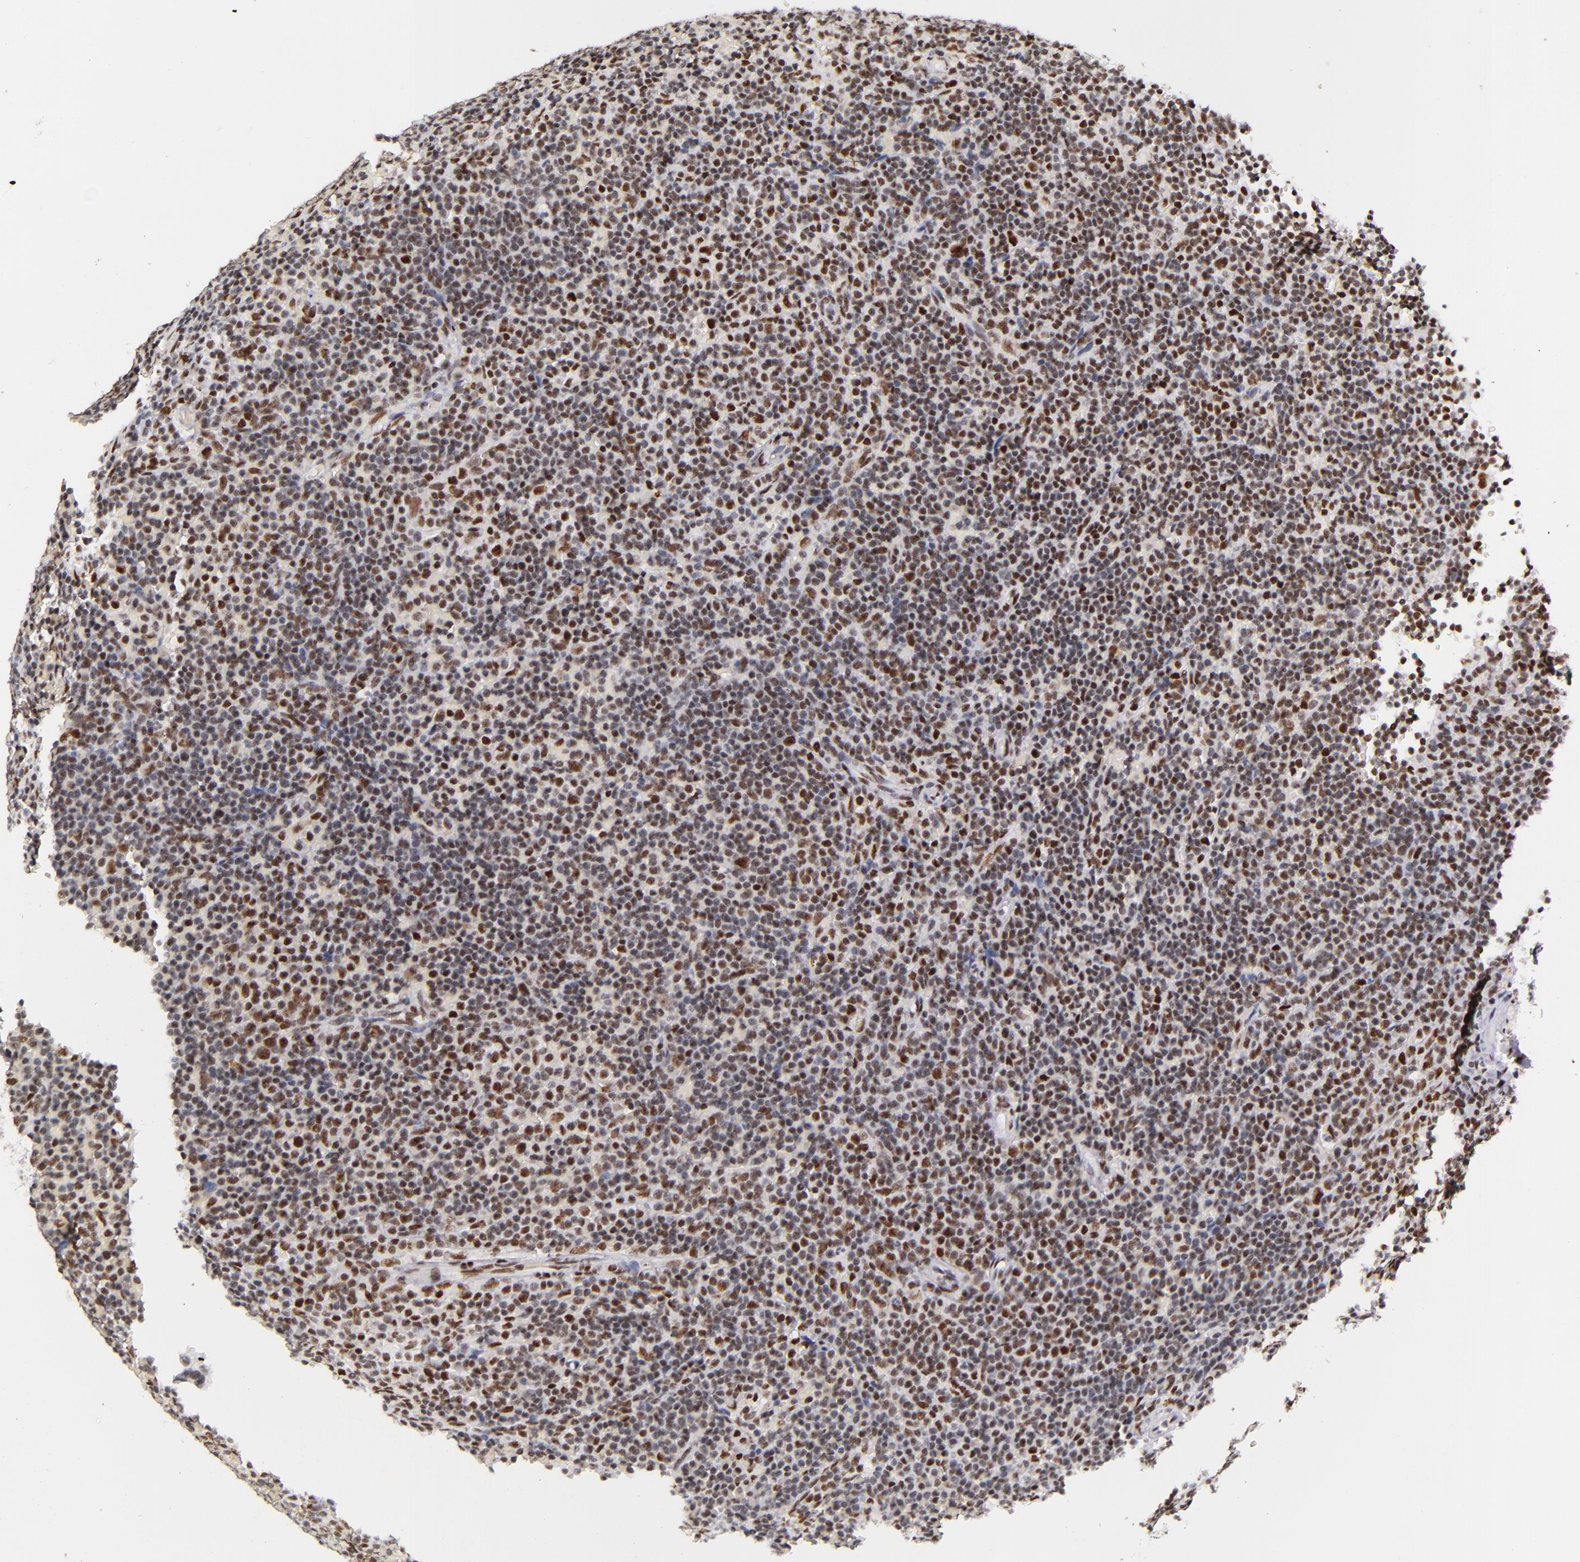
{"staining": {"intensity": "strong", "quantity": ">75%", "location": "nuclear"}, "tissue": "lymphoma", "cell_type": "Tumor cells", "image_type": "cancer", "snomed": [{"axis": "morphology", "description": "Malignant lymphoma, non-Hodgkin's type, Low grade"}, {"axis": "topography", "description": "Spleen"}], "caption": "Protein expression analysis of low-grade malignant lymphoma, non-Hodgkin's type displays strong nuclear staining in approximately >75% of tumor cells.", "gene": "GPKOW", "patient": {"sex": "male", "age": 80}}